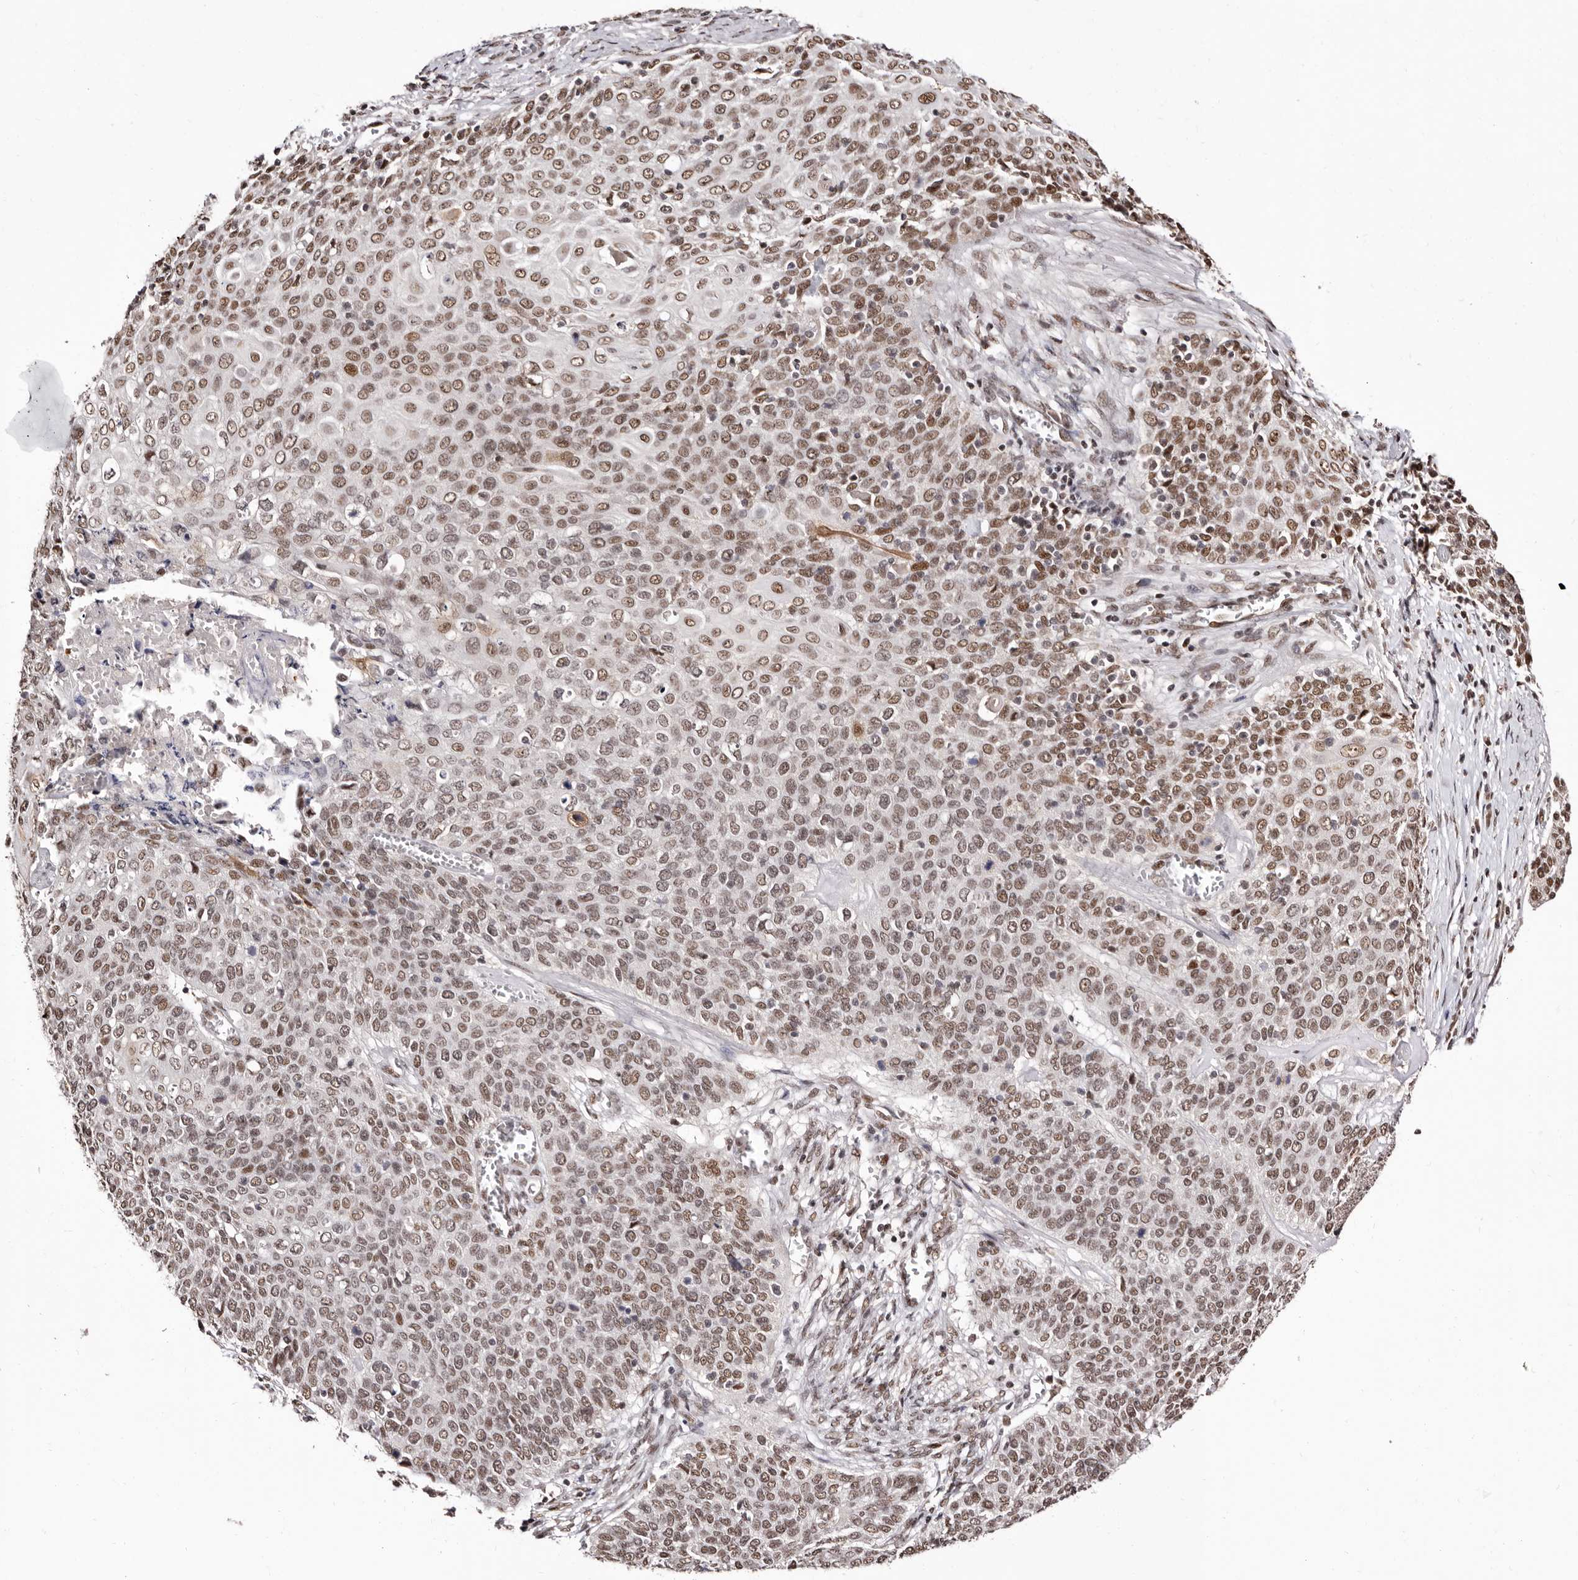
{"staining": {"intensity": "moderate", "quantity": ">75%", "location": "nuclear"}, "tissue": "cervical cancer", "cell_type": "Tumor cells", "image_type": "cancer", "snomed": [{"axis": "morphology", "description": "Squamous cell carcinoma, NOS"}, {"axis": "topography", "description": "Cervix"}], "caption": "IHC histopathology image of neoplastic tissue: cervical squamous cell carcinoma stained using IHC shows medium levels of moderate protein expression localized specifically in the nuclear of tumor cells, appearing as a nuclear brown color.", "gene": "ANAPC11", "patient": {"sex": "female", "age": 39}}